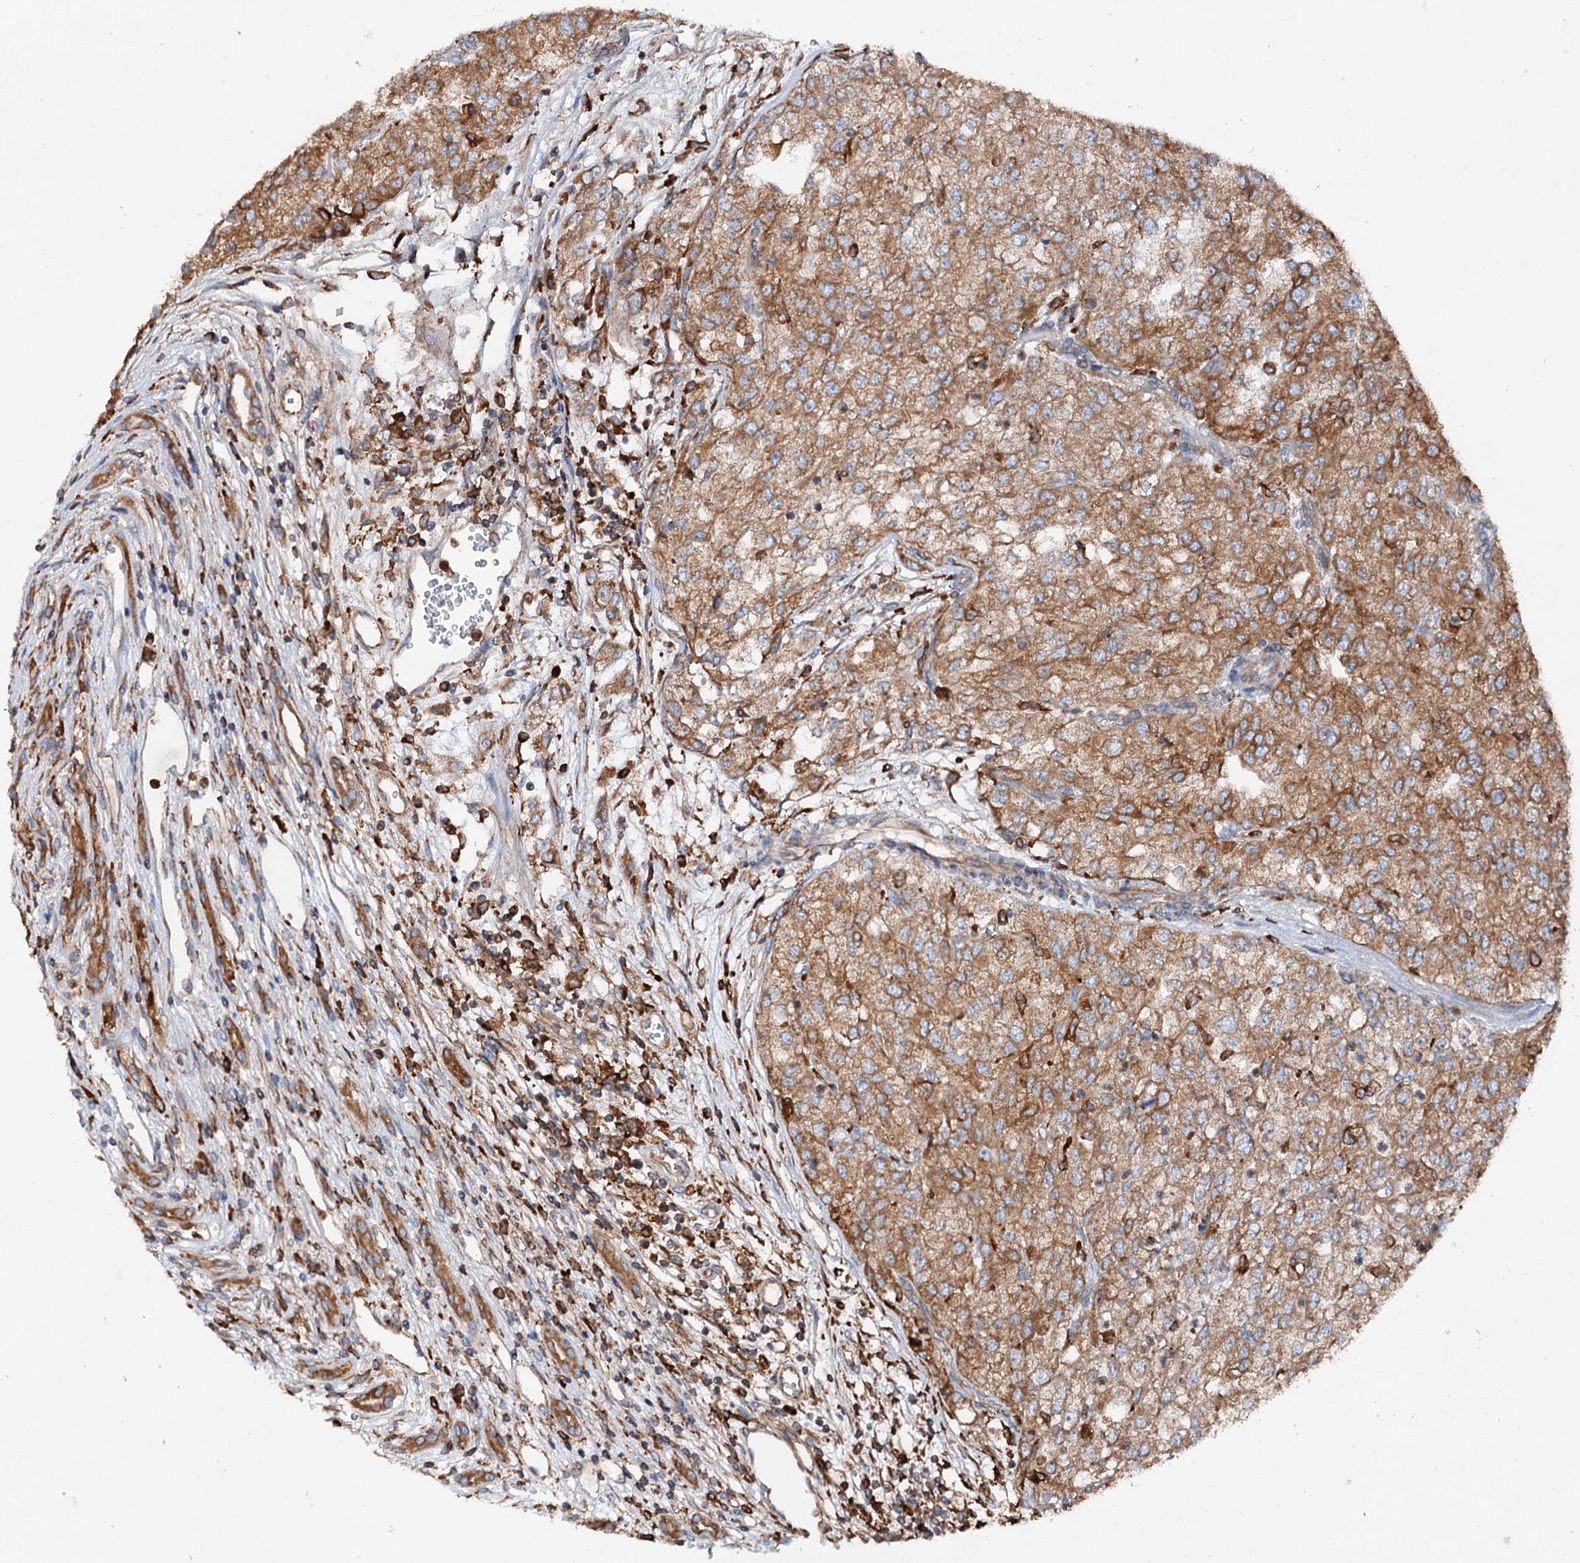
{"staining": {"intensity": "moderate", "quantity": ">75%", "location": "cytoplasmic/membranous"}, "tissue": "renal cancer", "cell_type": "Tumor cells", "image_type": "cancer", "snomed": [{"axis": "morphology", "description": "Adenocarcinoma, NOS"}, {"axis": "topography", "description": "Kidney"}], "caption": "About >75% of tumor cells in renal cancer display moderate cytoplasmic/membranous protein expression as visualized by brown immunohistochemical staining.", "gene": "ERP29", "patient": {"sex": "female", "age": 54}}